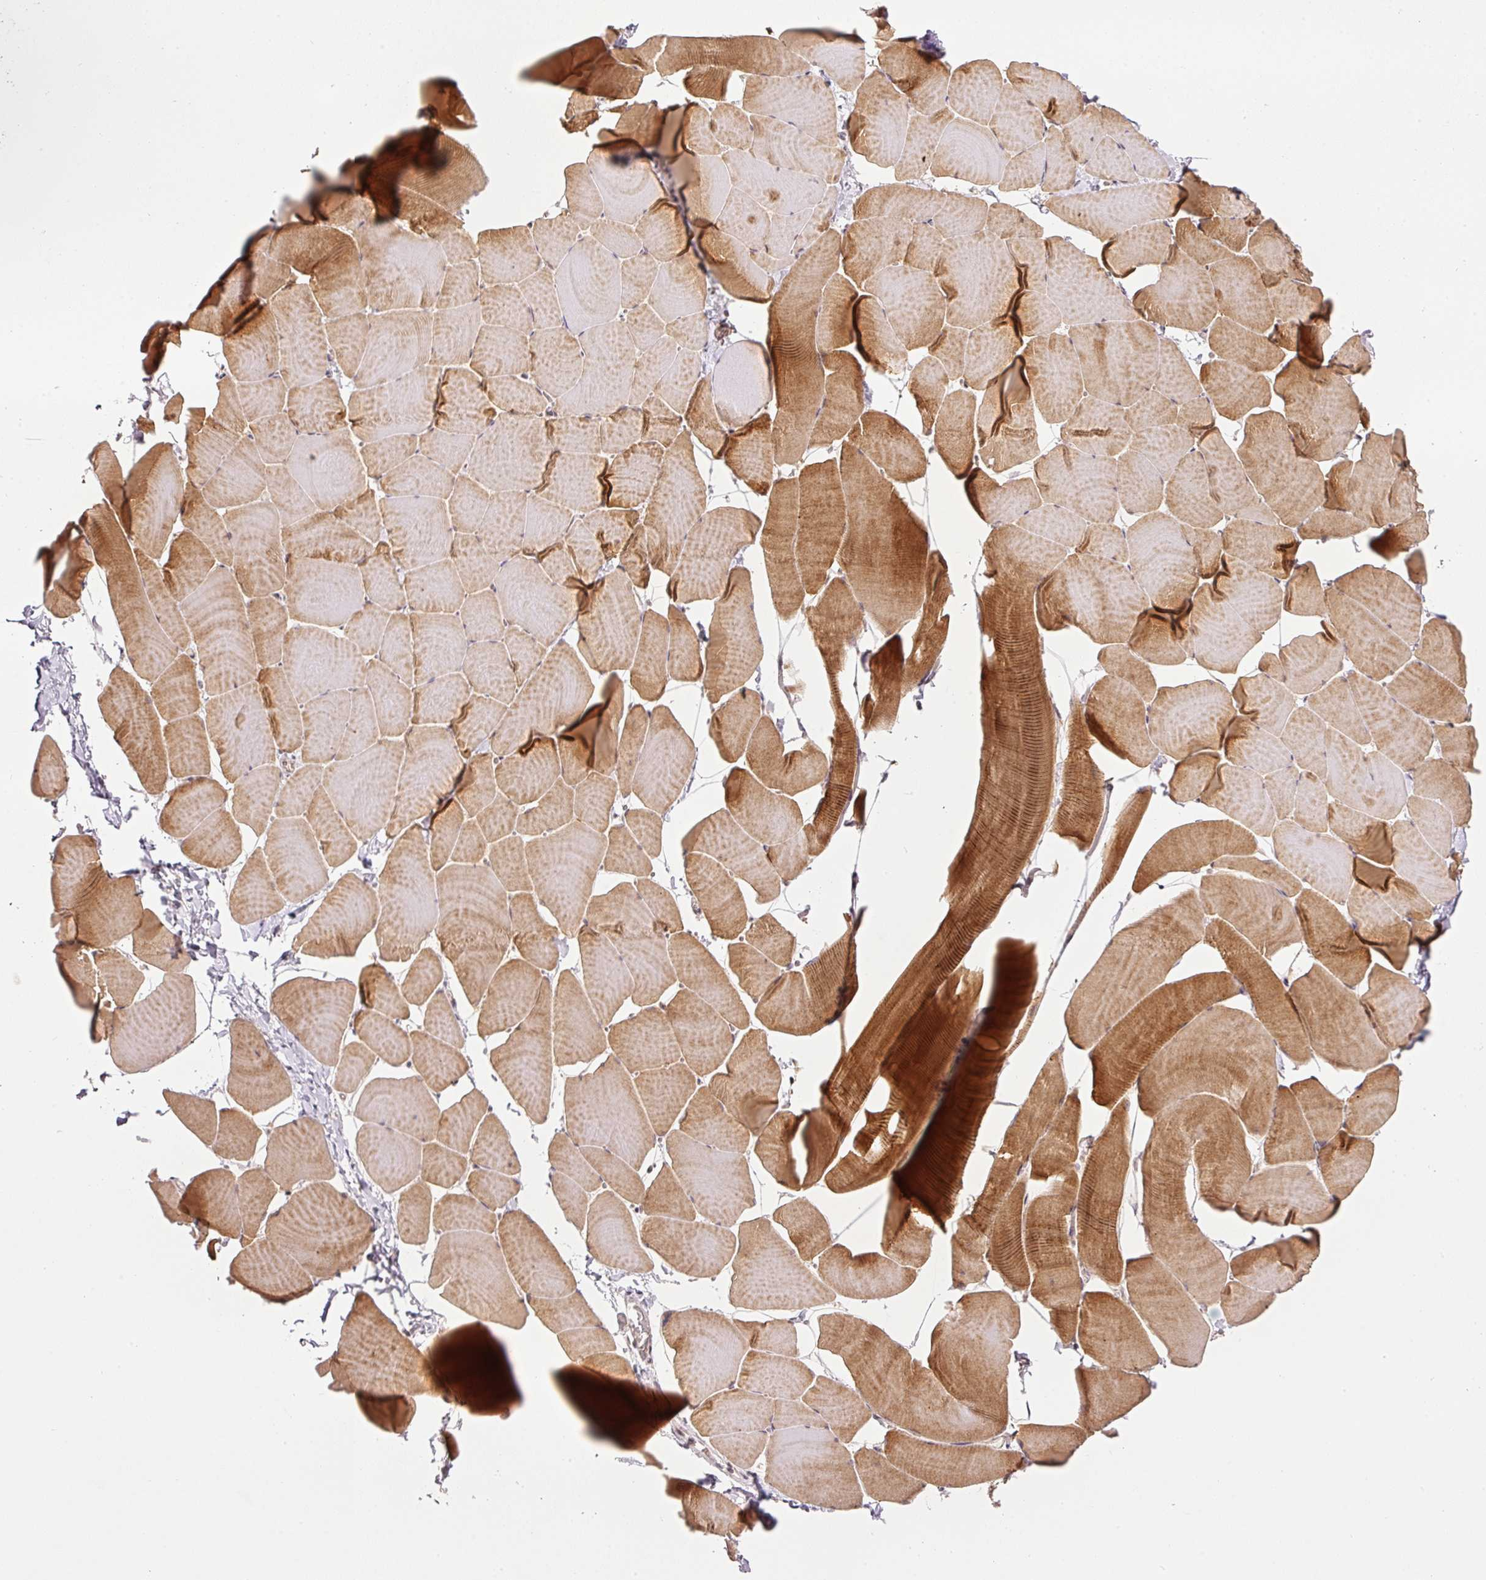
{"staining": {"intensity": "strong", "quantity": "25%-75%", "location": "cytoplasmic/membranous"}, "tissue": "skeletal muscle", "cell_type": "Myocytes", "image_type": "normal", "snomed": [{"axis": "morphology", "description": "Normal tissue, NOS"}, {"axis": "topography", "description": "Skeletal muscle"}], "caption": "IHC (DAB) staining of benign human skeletal muscle exhibits strong cytoplasmic/membranous protein expression in approximately 25%-75% of myocytes.", "gene": "PCDHB1", "patient": {"sex": "male", "age": 25}}